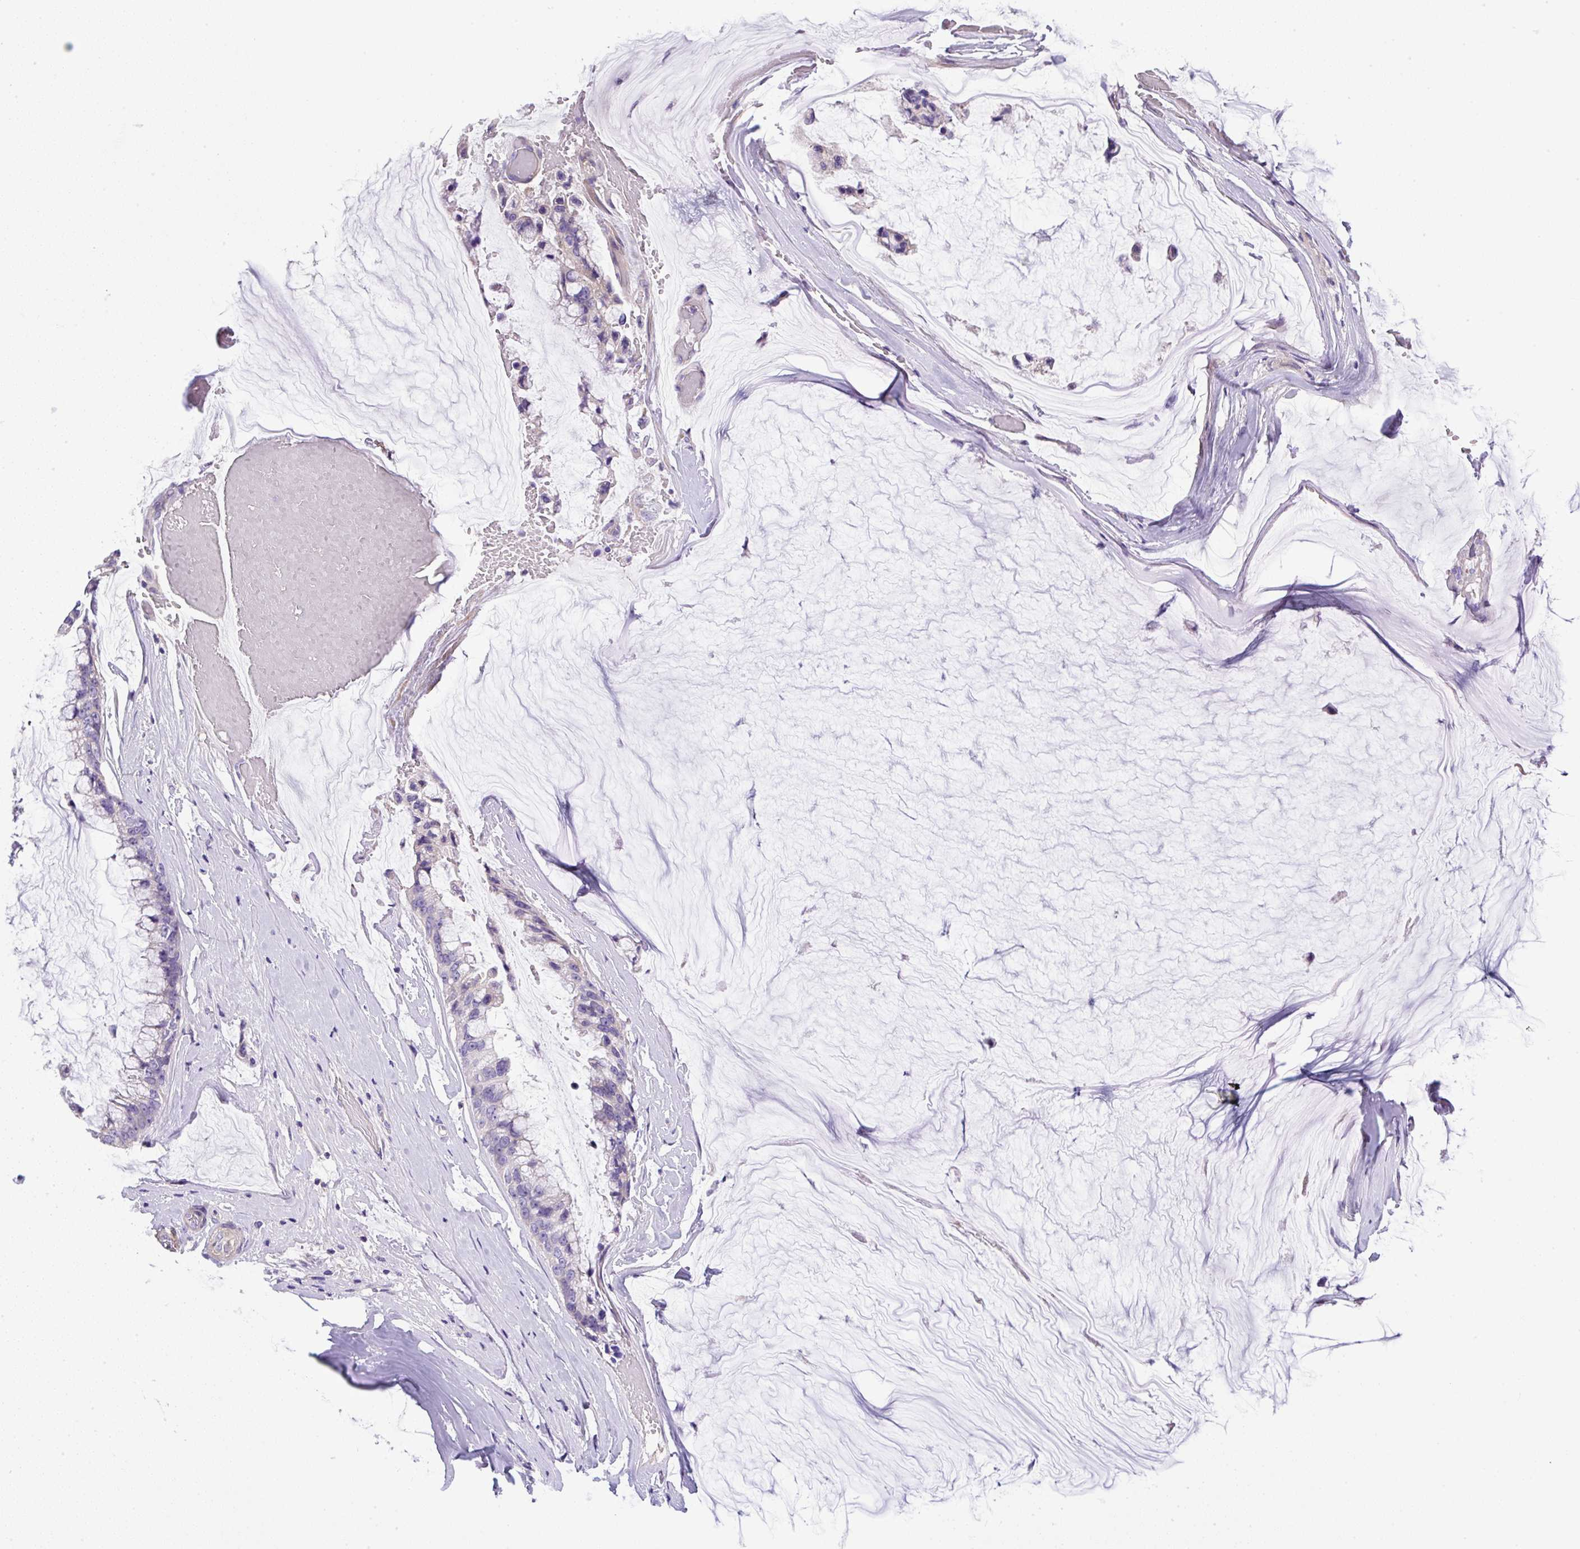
{"staining": {"intensity": "negative", "quantity": "none", "location": "none"}, "tissue": "ovarian cancer", "cell_type": "Tumor cells", "image_type": "cancer", "snomed": [{"axis": "morphology", "description": "Cystadenocarcinoma, mucinous, NOS"}, {"axis": "topography", "description": "Ovary"}], "caption": "Photomicrograph shows no significant protein positivity in tumor cells of ovarian cancer (mucinous cystadenocarcinoma).", "gene": "NPTN", "patient": {"sex": "female", "age": 39}}